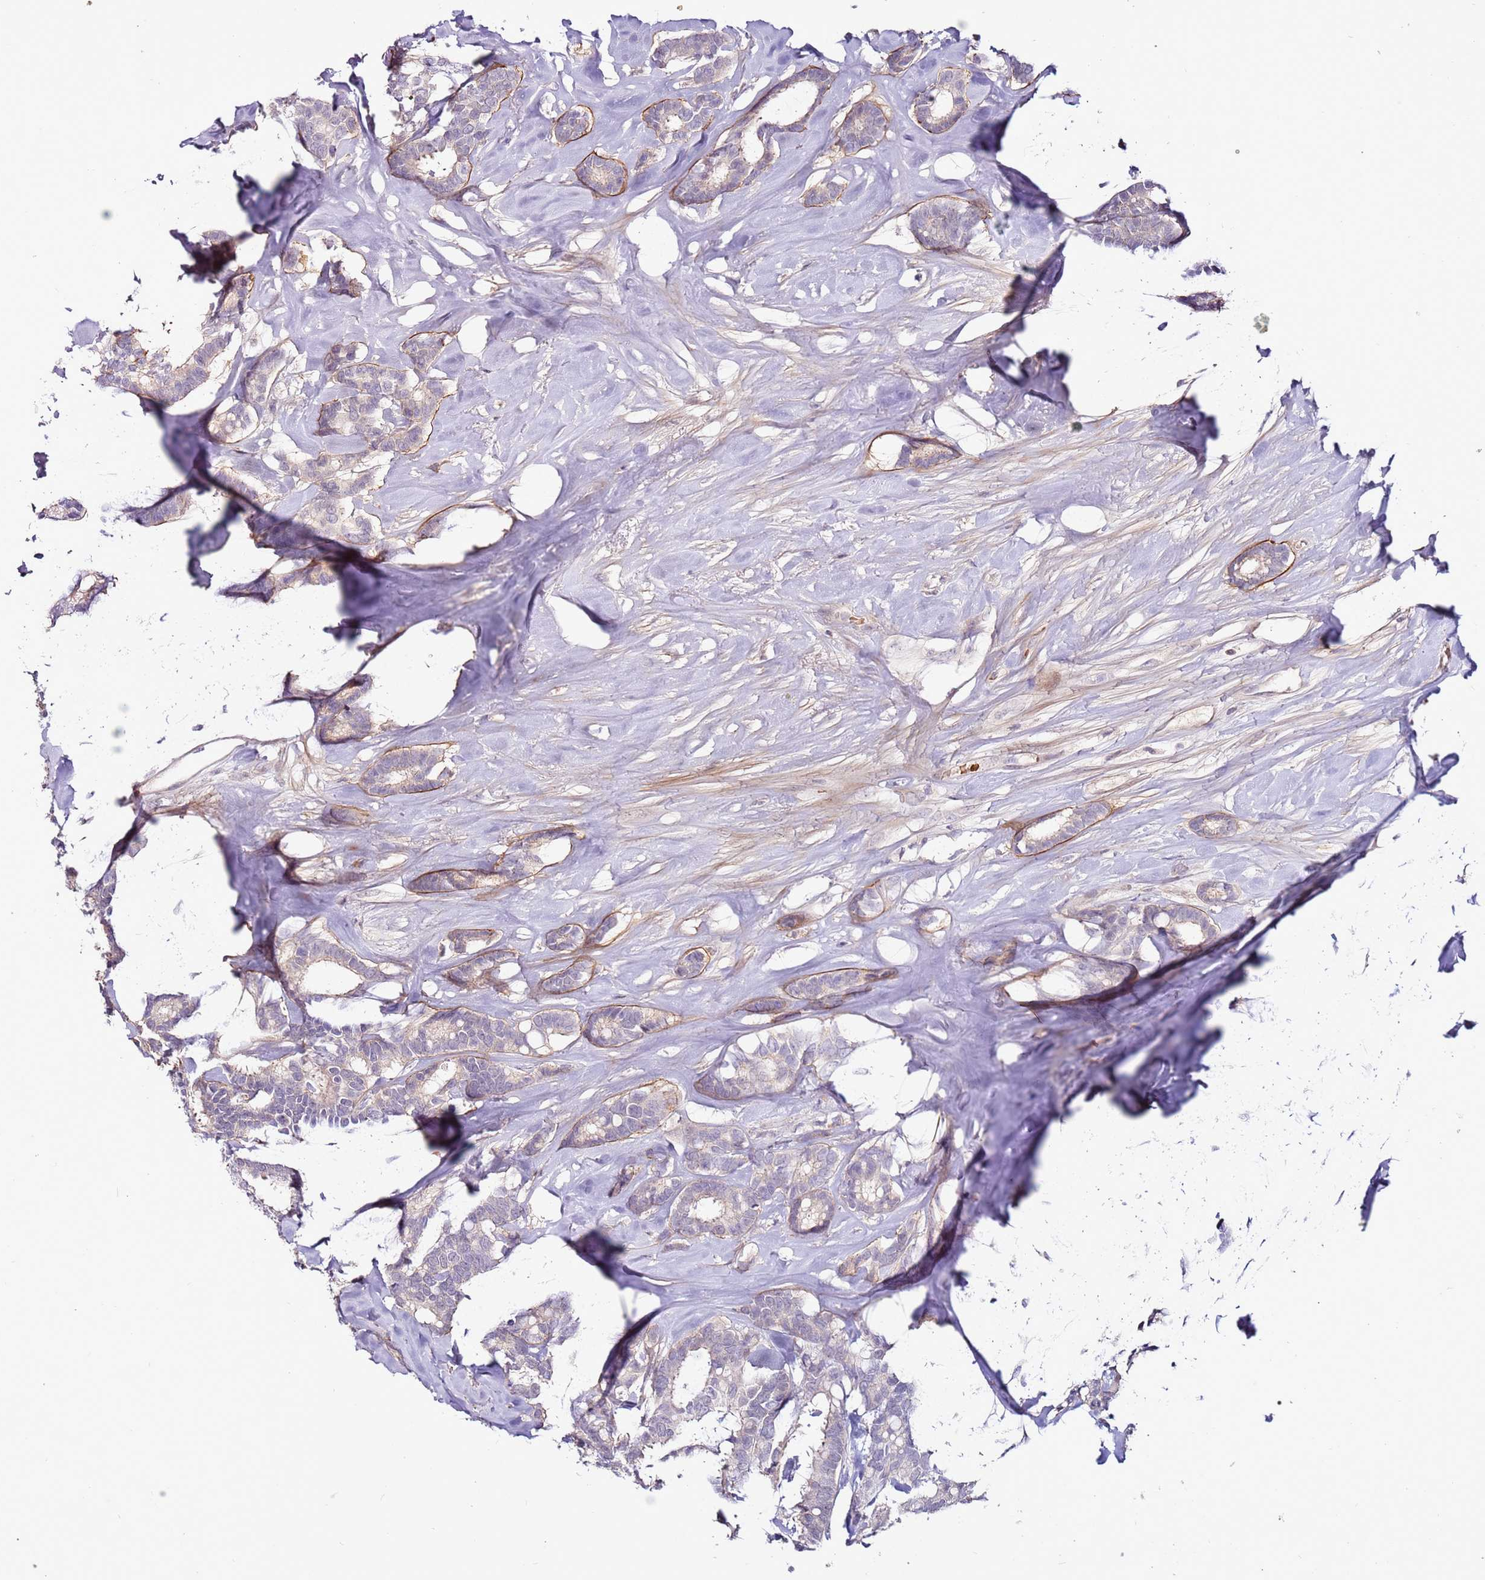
{"staining": {"intensity": "negative", "quantity": "none", "location": "none"}, "tissue": "breast cancer", "cell_type": "Tumor cells", "image_type": "cancer", "snomed": [{"axis": "morphology", "description": "Duct carcinoma"}, {"axis": "topography", "description": "Breast"}], "caption": "Breast intraductal carcinoma was stained to show a protein in brown. There is no significant staining in tumor cells. (DAB (3,3'-diaminobenzidine) immunohistochemistry visualized using brightfield microscopy, high magnification).", "gene": "MTG2", "patient": {"sex": "female", "age": 87}}